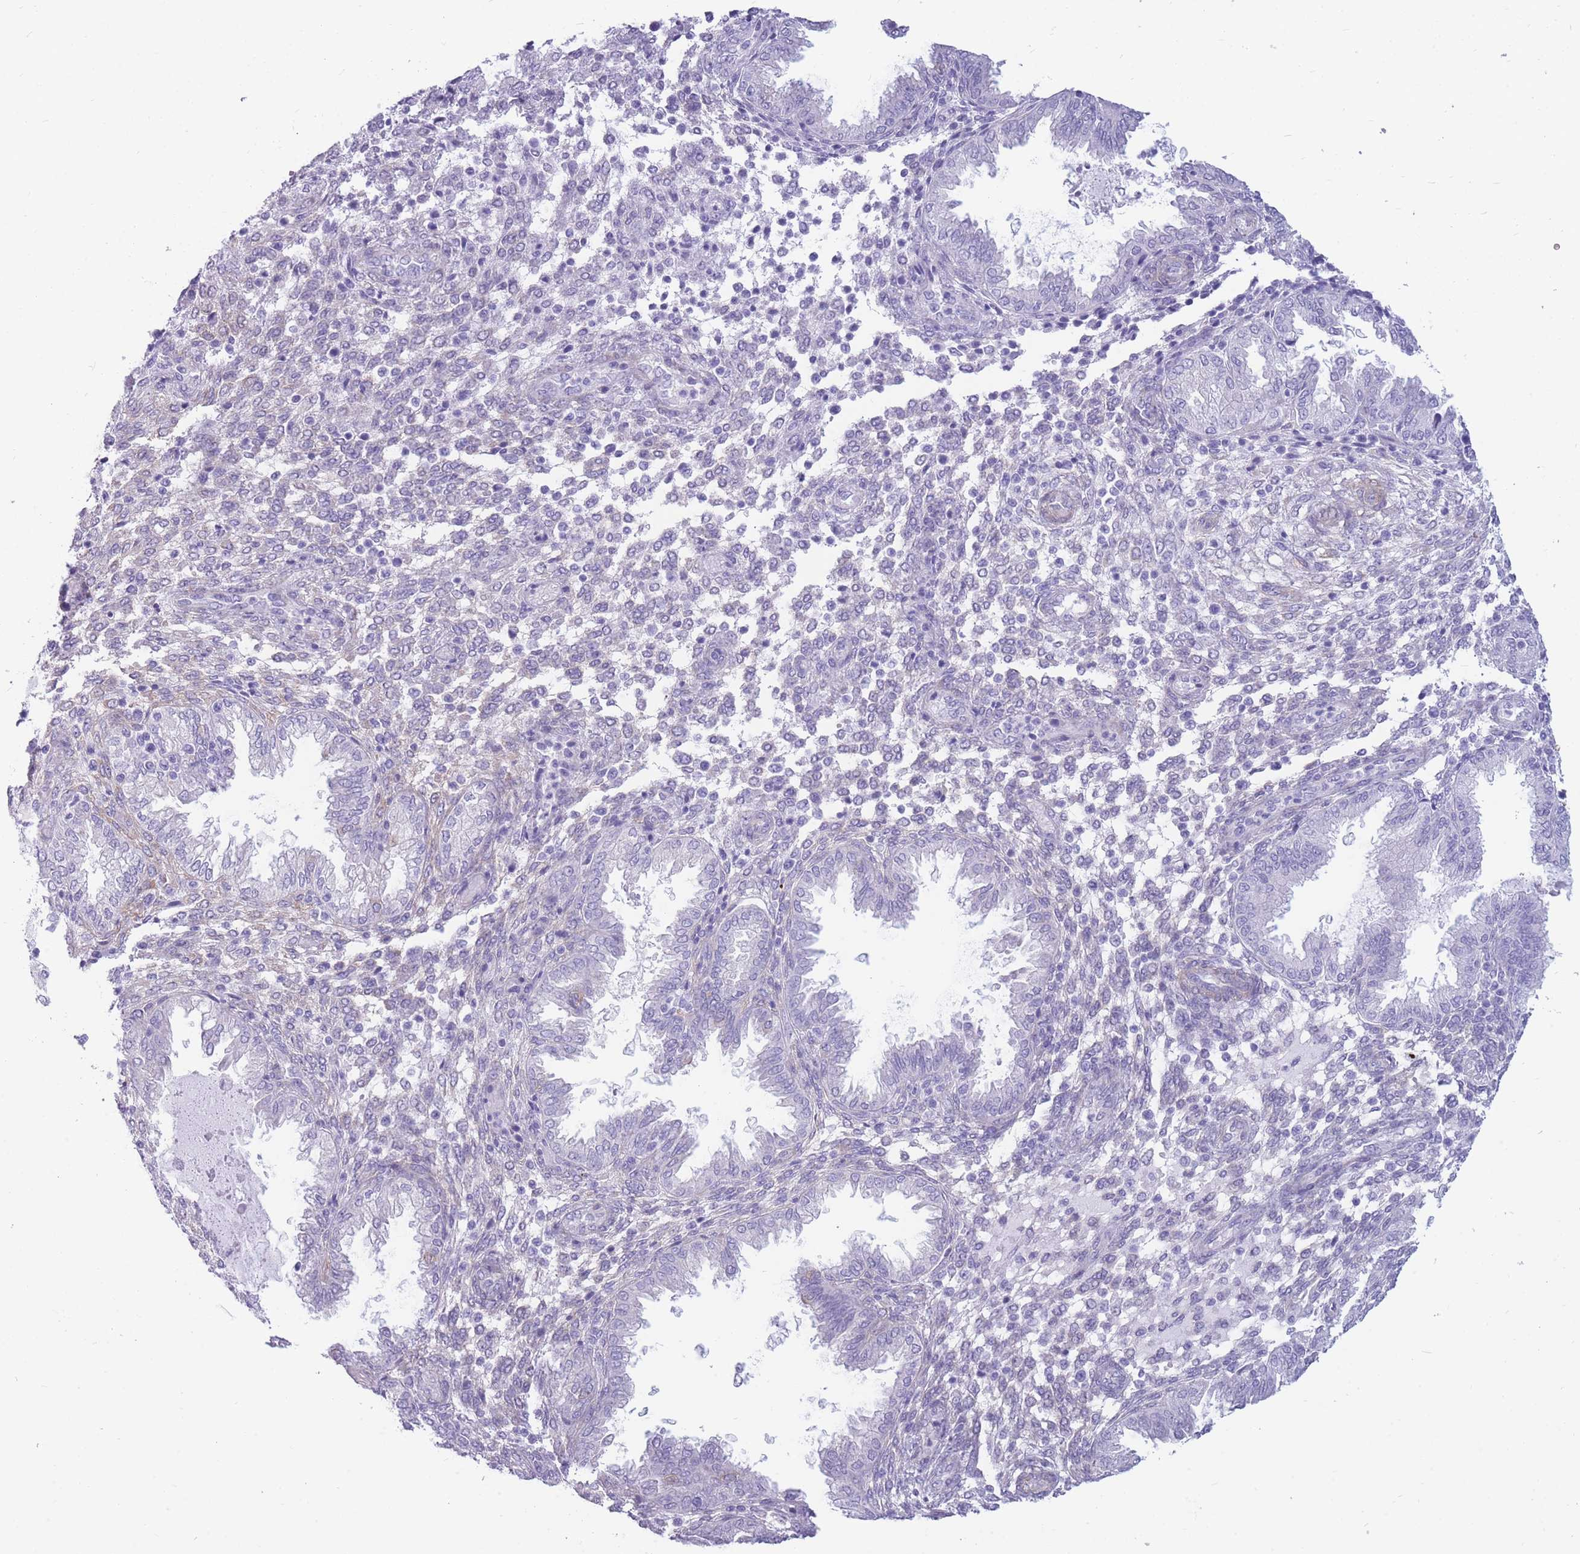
{"staining": {"intensity": "negative", "quantity": "none", "location": "none"}, "tissue": "endometrium", "cell_type": "Cells in endometrial stroma", "image_type": "normal", "snomed": [{"axis": "morphology", "description": "Normal tissue, NOS"}, {"axis": "topography", "description": "Endometrium"}], "caption": "The micrograph exhibits no staining of cells in endometrial stroma in benign endometrium. (Stains: DAB (3,3'-diaminobenzidine) immunohistochemistry with hematoxylin counter stain, Microscopy: brightfield microscopy at high magnification).", "gene": "MTSS2", "patient": {"sex": "female", "age": 33}}